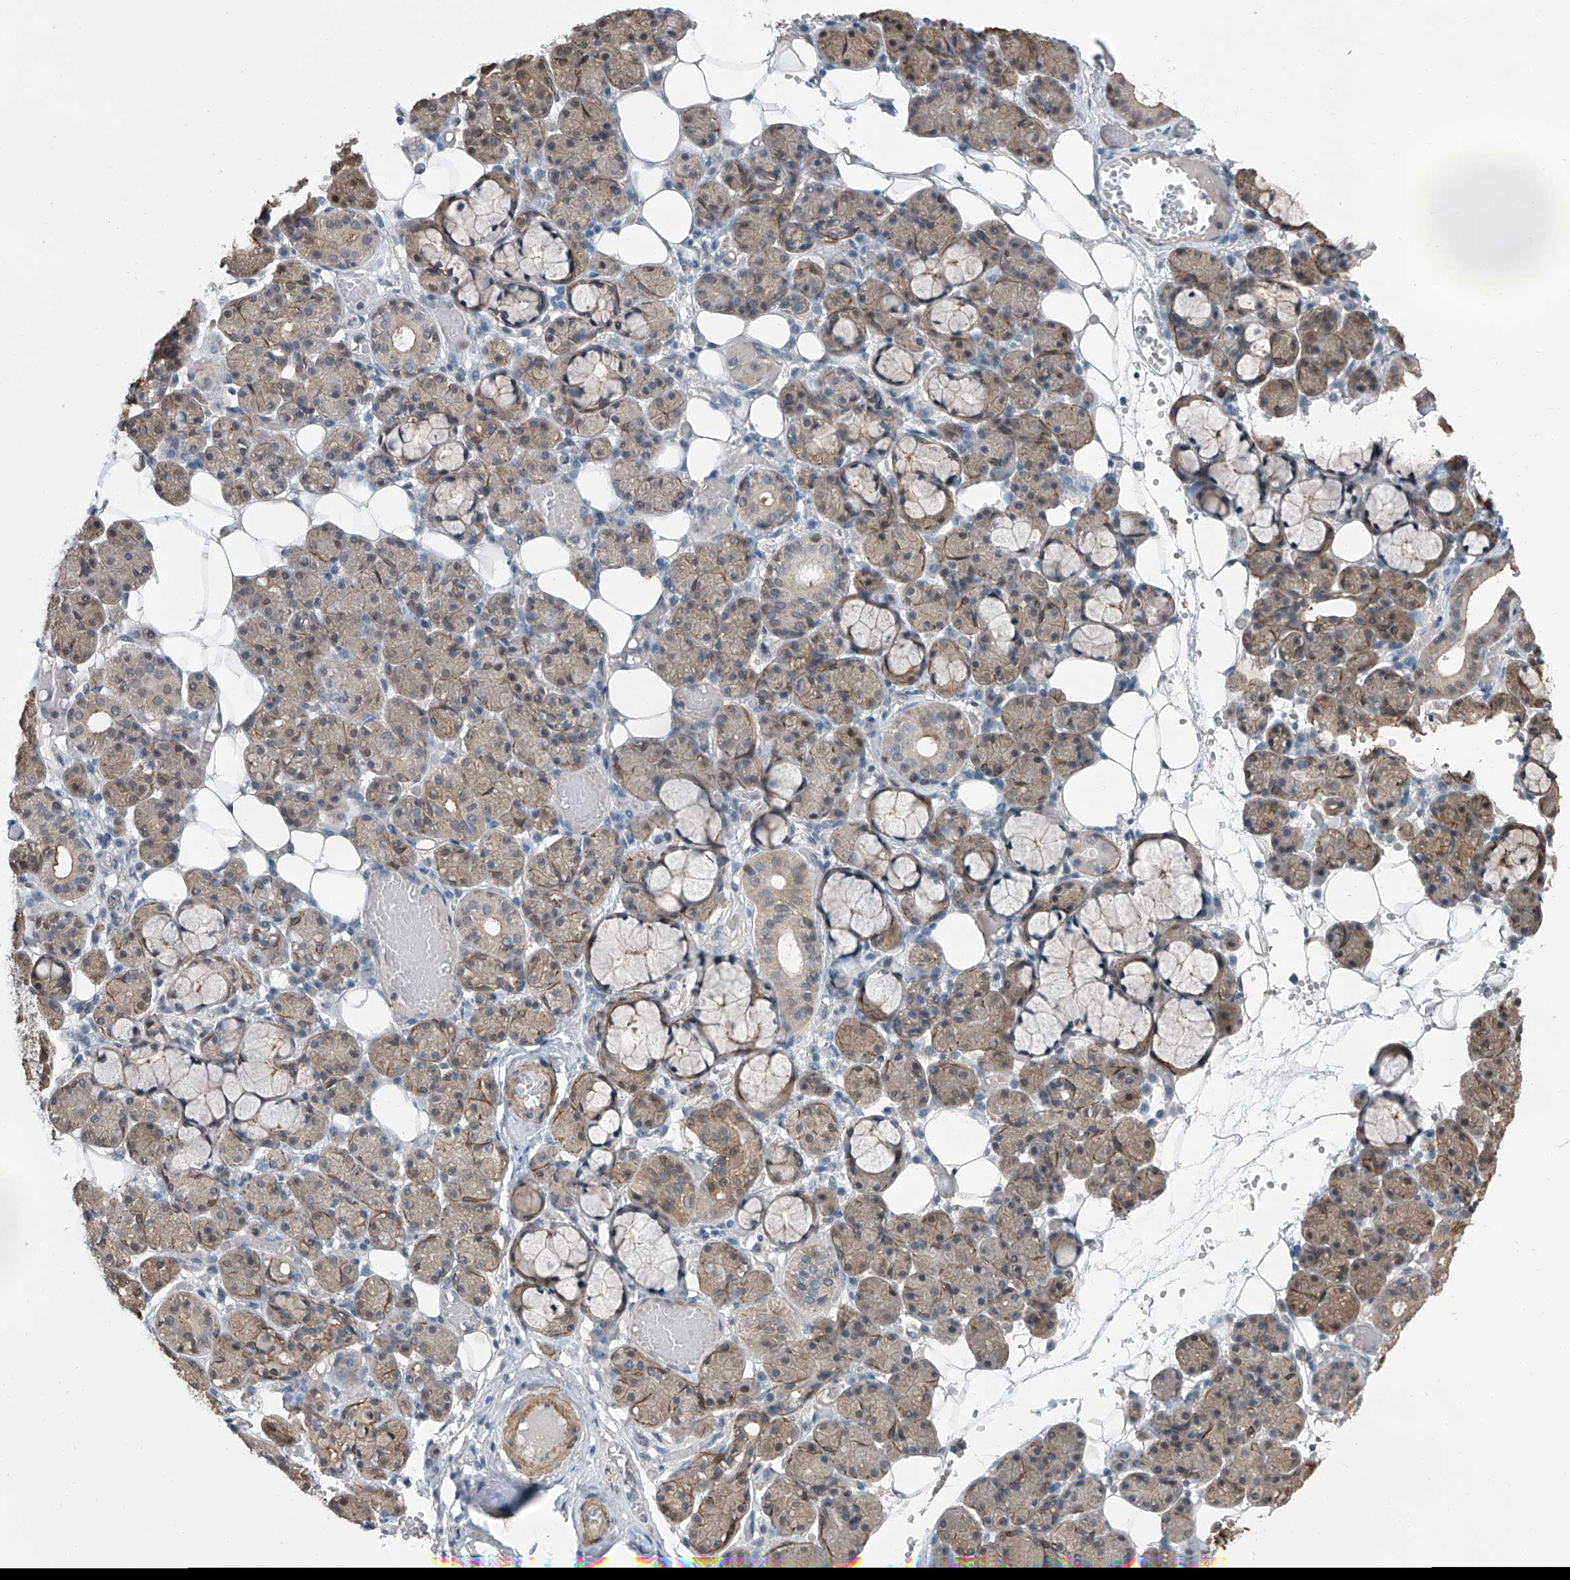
{"staining": {"intensity": "moderate", "quantity": "25%-75%", "location": "cytoplasmic/membranous,nuclear"}, "tissue": "salivary gland", "cell_type": "Glandular cells", "image_type": "normal", "snomed": [{"axis": "morphology", "description": "Normal tissue, NOS"}, {"axis": "topography", "description": "Salivary gland"}], "caption": "Immunohistochemistry (IHC) of benign human salivary gland demonstrates medium levels of moderate cytoplasmic/membranous,nuclear staining in about 25%-75% of glandular cells.", "gene": "HSPA6", "patient": {"sex": "male", "age": 63}}